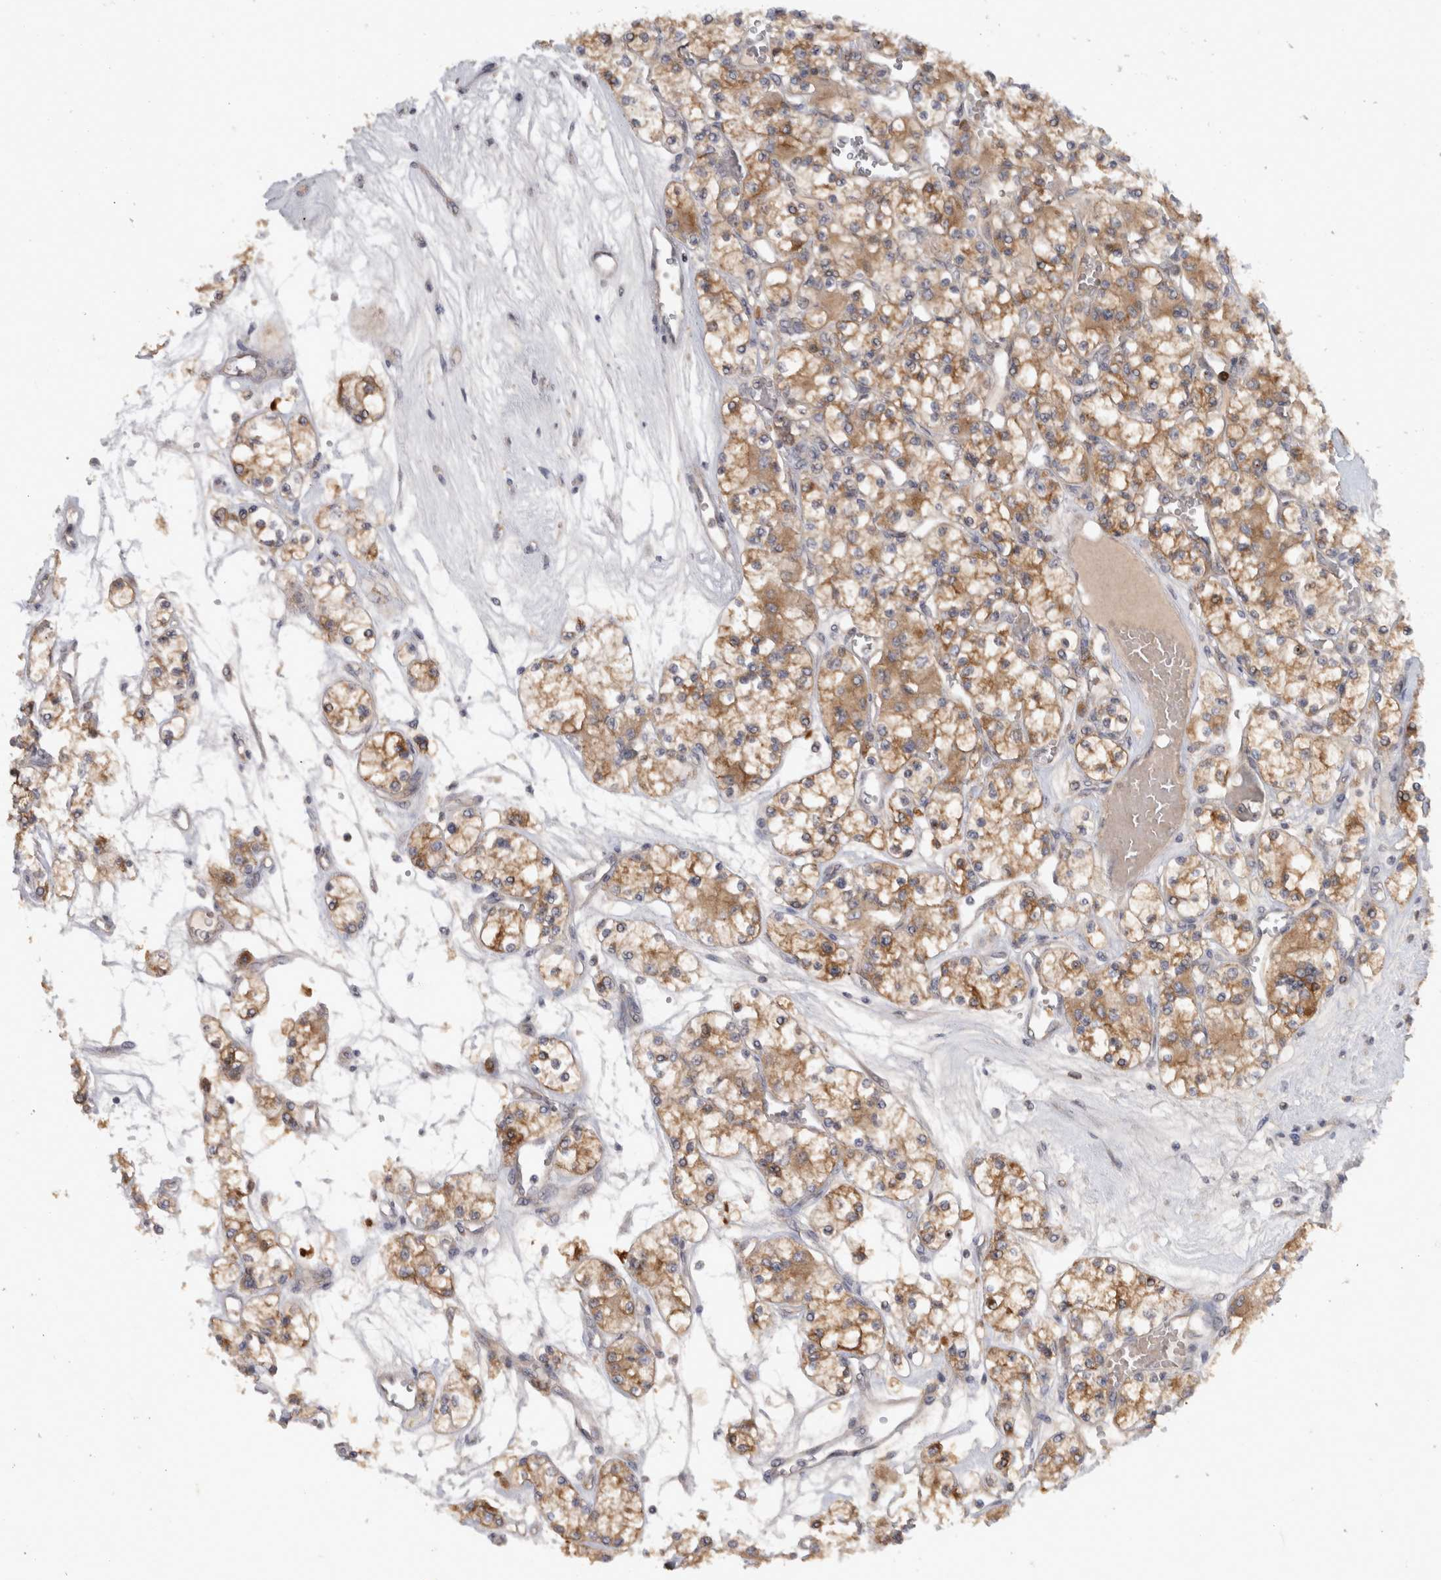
{"staining": {"intensity": "moderate", "quantity": ">75%", "location": "cytoplasmic/membranous"}, "tissue": "renal cancer", "cell_type": "Tumor cells", "image_type": "cancer", "snomed": [{"axis": "morphology", "description": "Adenocarcinoma, NOS"}, {"axis": "topography", "description": "Kidney"}], "caption": "IHC (DAB (3,3'-diaminobenzidine)) staining of human adenocarcinoma (renal) shows moderate cytoplasmic/membranous protein expression in approximately >75% of tumor cells. (DAB (3,3'-diaminobenzidine) IHC, brown staining for protein, blue staining for nuclei).", "gene": "VEPH1", "patient": {"sex": "female", "age": 59}}